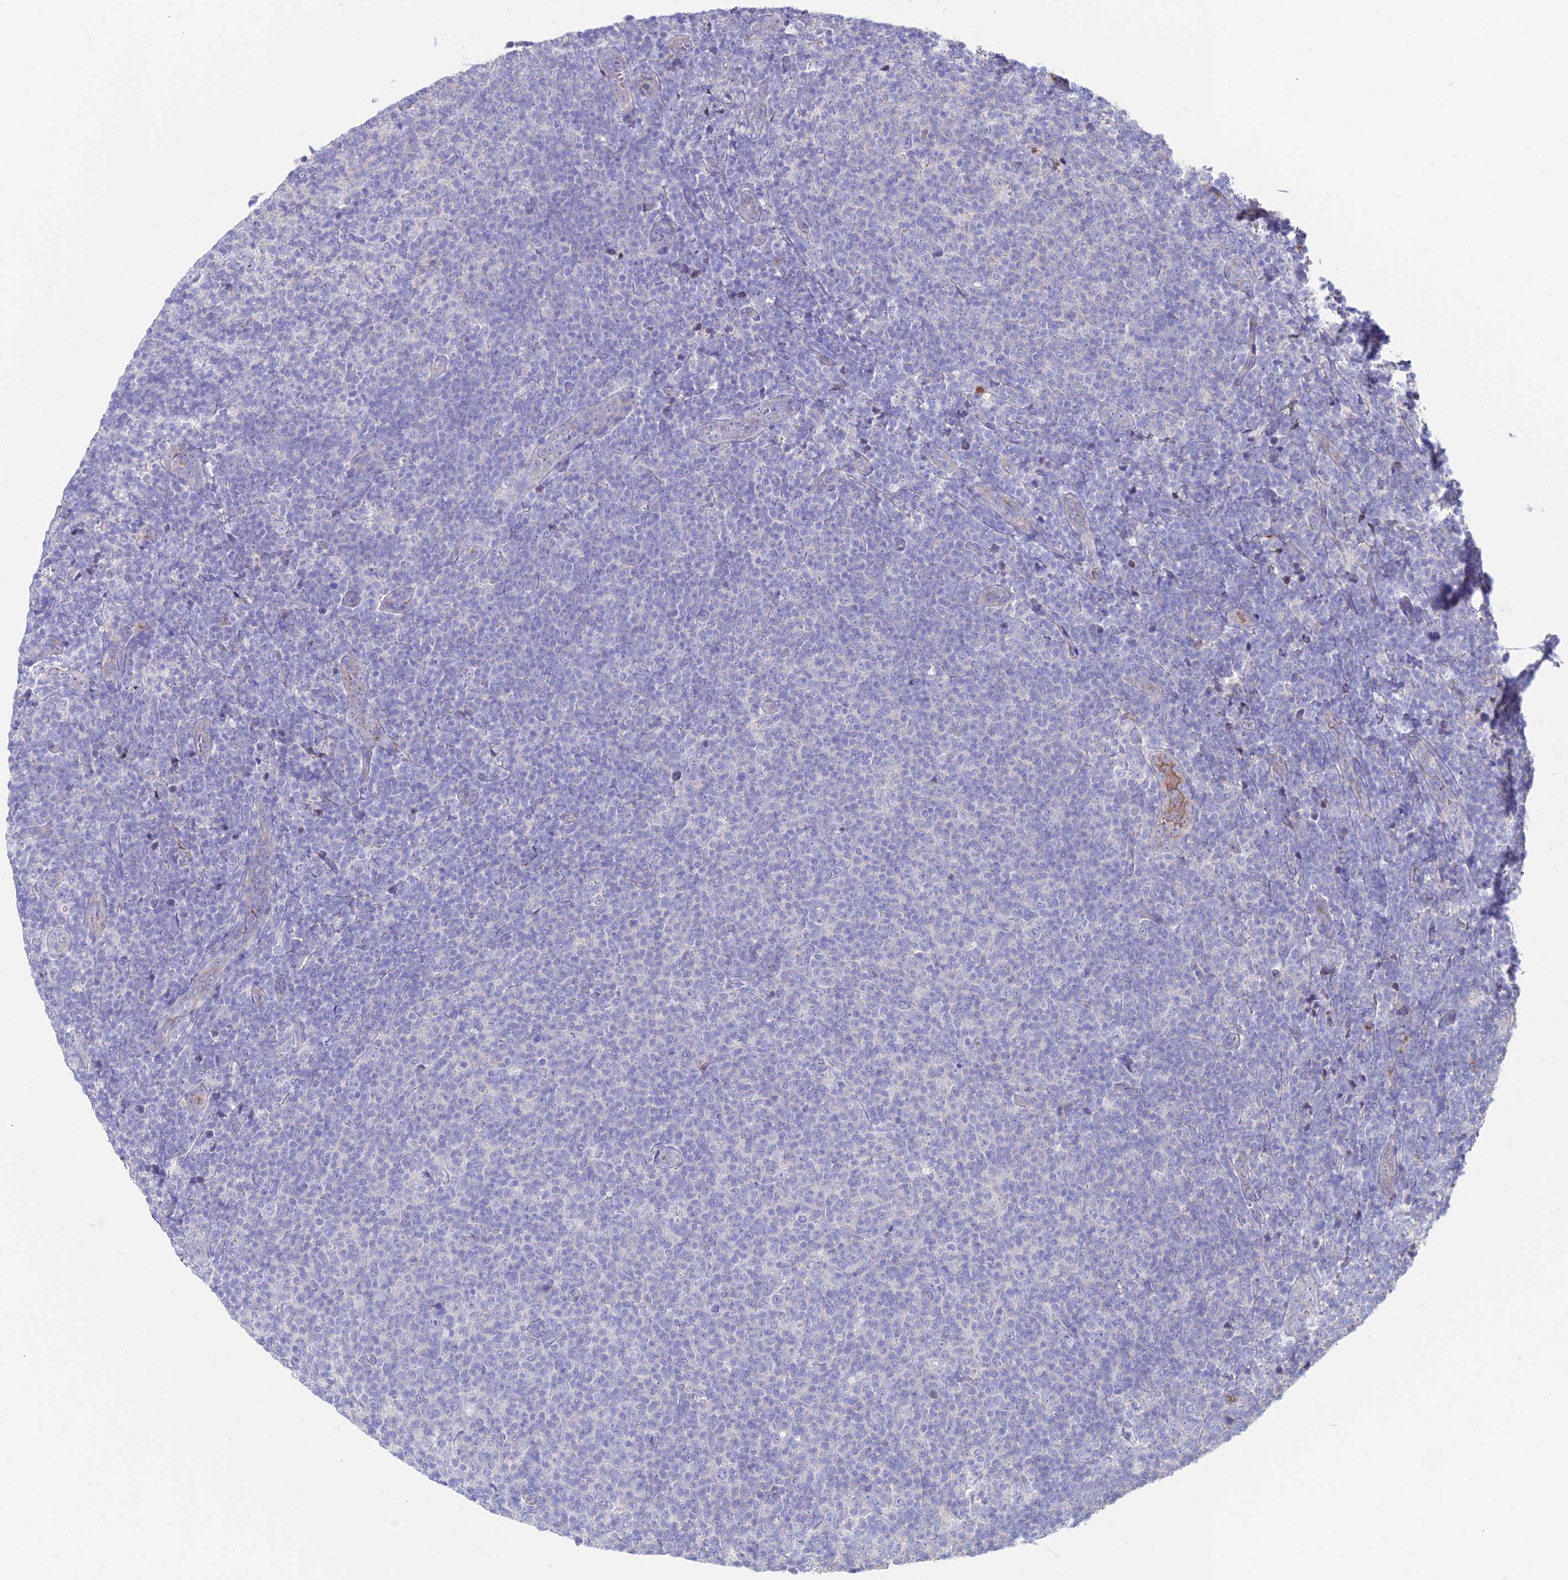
{"staining": {"intensity": "negative", "quantity": "none", "location": "none"}, "tissue": "lymphoma", "cell_type": "Tumor cells", "image_type": "cancer", "snomed": [{"axis": "morphology", "description": "Malignant lymphoma, non-Hodgkin's type, Low grade"}, {"axis": "topography", "description": "Lymph node"}], "caption": "Tumor cells are negative for brown protein staining in malignant lymphoma, non-Hodgkin's type (low-grade).", "gene": "SLC25A16", "patient": {"sex": "male", "age": 66}}